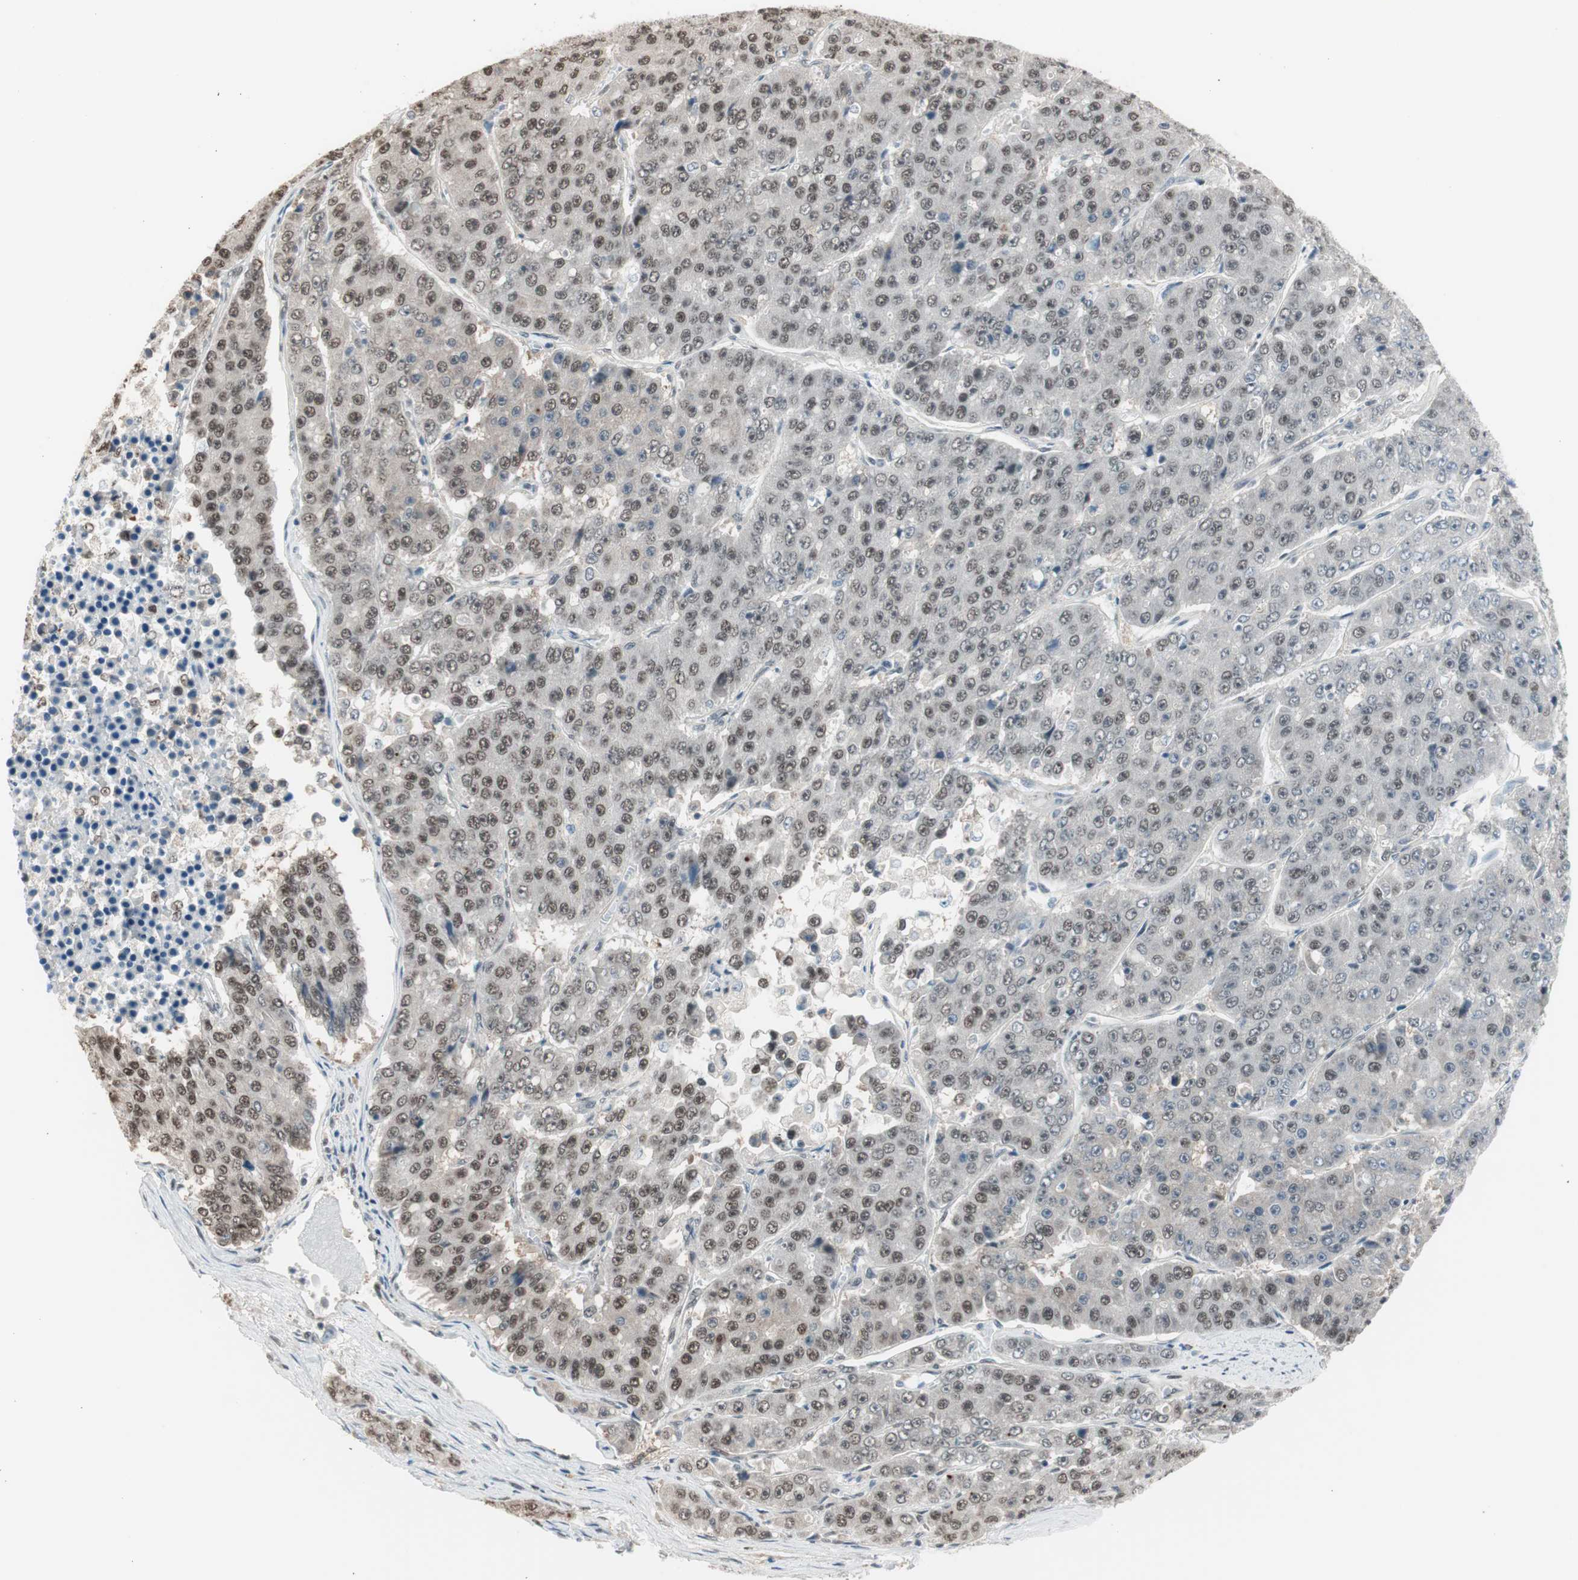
{"staining": {"intensity": "moderate", "quantity": ">75%", "location": "nuclear"}, "tissue": "pancreatic cancer", "cell_type": "Tumor cells", "image_type": "cancer", "snomed": [{"axis": "morphology", "description": "Adenocarcinoma, NOS"}, {"axis": "topography", "description": "Pancreas"}], "caption": "Immunohistochemistry (IHC) histopathology image of human pancreatic cancer stained for a protein (brown), which demonstrates medium levels of moderate nuclear staining in about >75% of tumor cells.", "gene": "LONP2", "patient": {"sex": "male", "age": 50}}